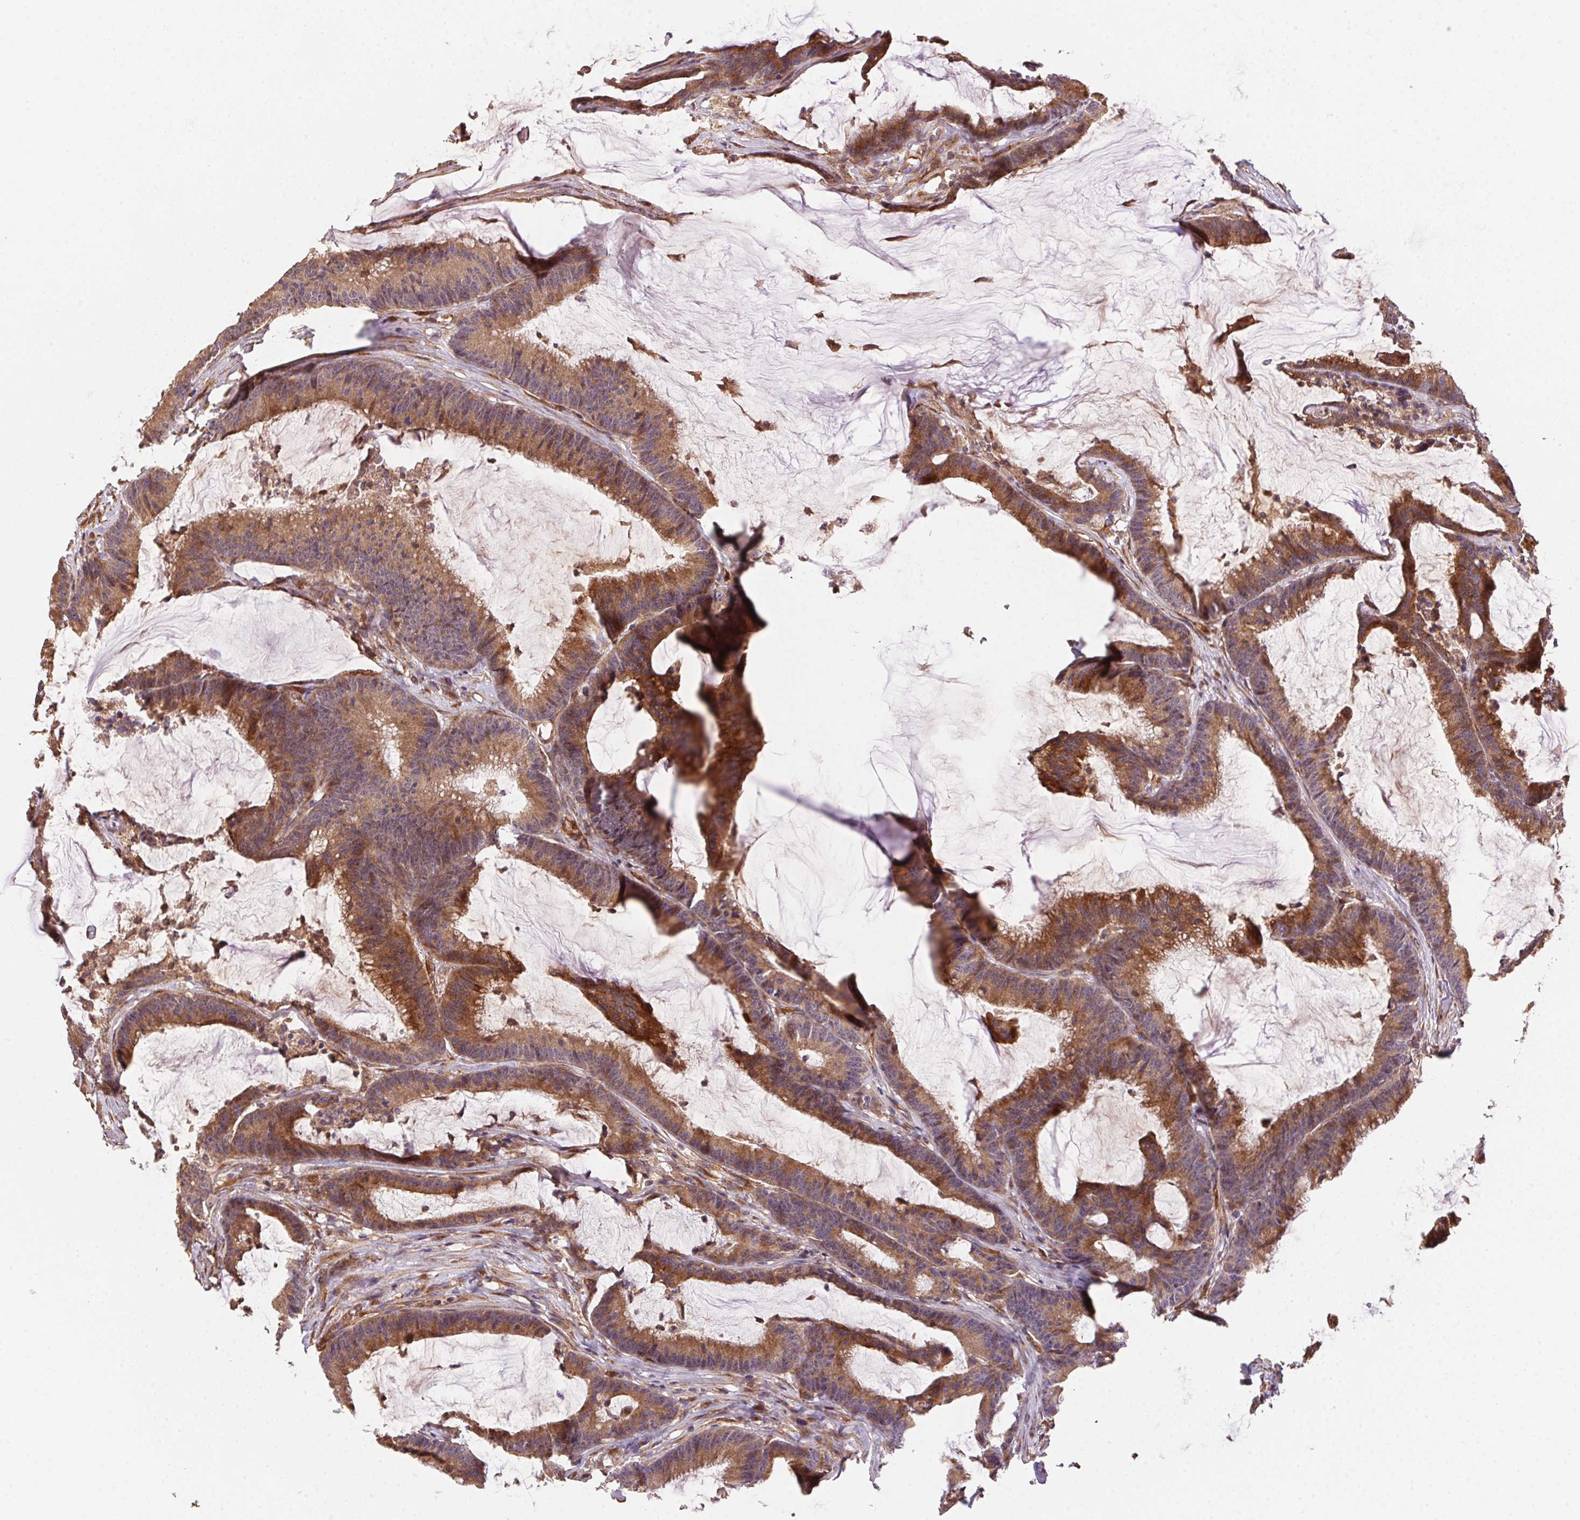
{"staining": {"intensity": "moderate", "quantity": ">75%", "location": "cytoplasmic/membranous"}, "tissue": "colorectal cancer", "cell_type": "Tumor cells", "image_type": "cancer", "snomed": [{"axis": "morphology", "description": "Adenocarcinoma, NOS"}, {"axis": "topography", "description": "Colon"}], "caption": "DAB immunohistochemical staining of human colorectal cancer (adenocarcinoma) shows moderate cytoplasmic/membranous protein expression in approximately >75% of tumor cells. The protein is stained brown, and the nuclei are stained in blue (DAB IHC with brightfield microscopy, high magnification).", "gene": "USE1", "patient": {"sex": "female", "age": 78}}